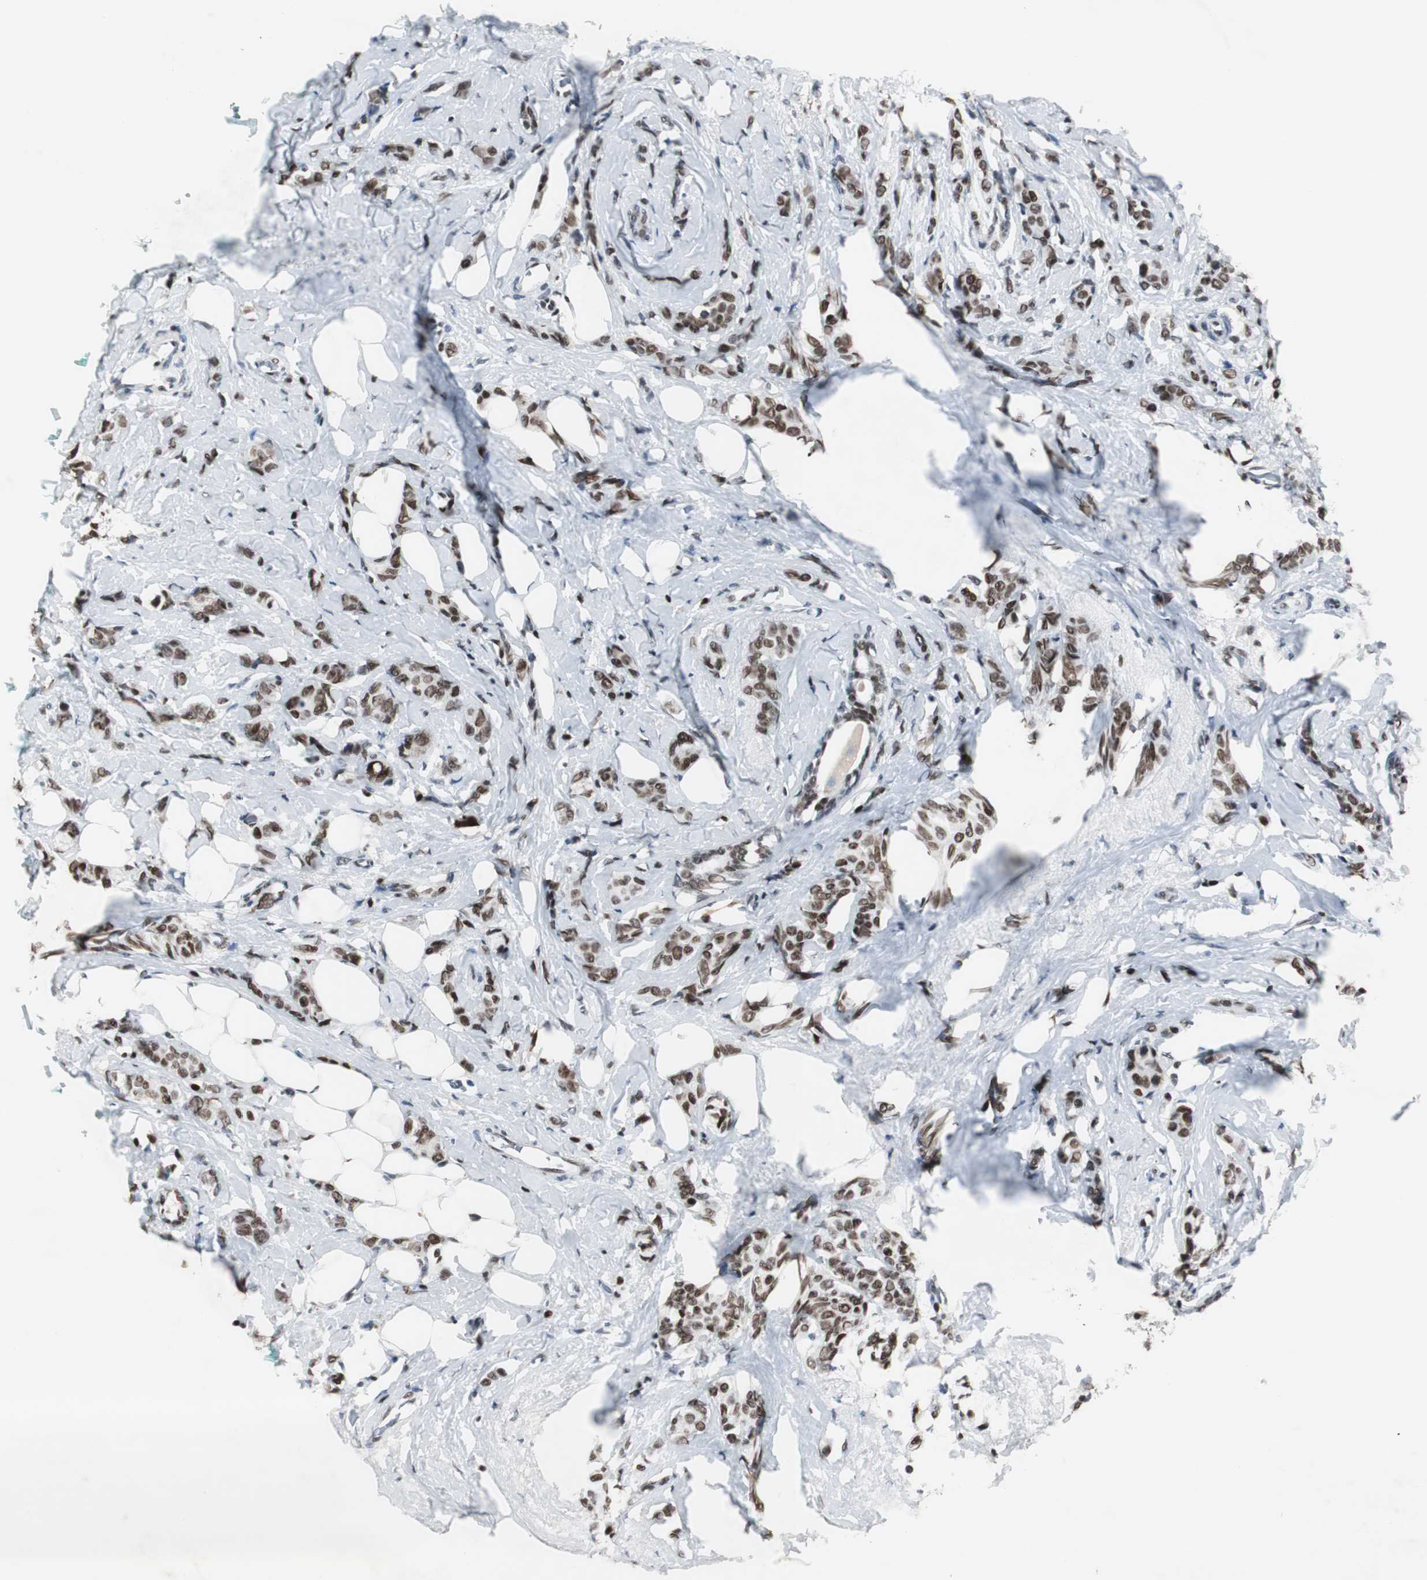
{"staining": {"intensity": "strong", "quantity": ">75%", "location": "nuclear"}, "tissue": "breast cancer", "cell_type": "Tumor cells", "image_type": "cancer", "snomed": [{"axis": "morphology", "description": "Lobular carcinoma"}, {"axis": "topography", "description": "Breast"}], "caption": "Breast lobular carcinoma tissue reveals strong nuclear positivity in approximately >75% of tumor cells Immunohistochemistry stains the protein in brown and the nuclei are stained blue.", "gene": "RAD9A", "patient": {"sex": "female", "age": 60}}